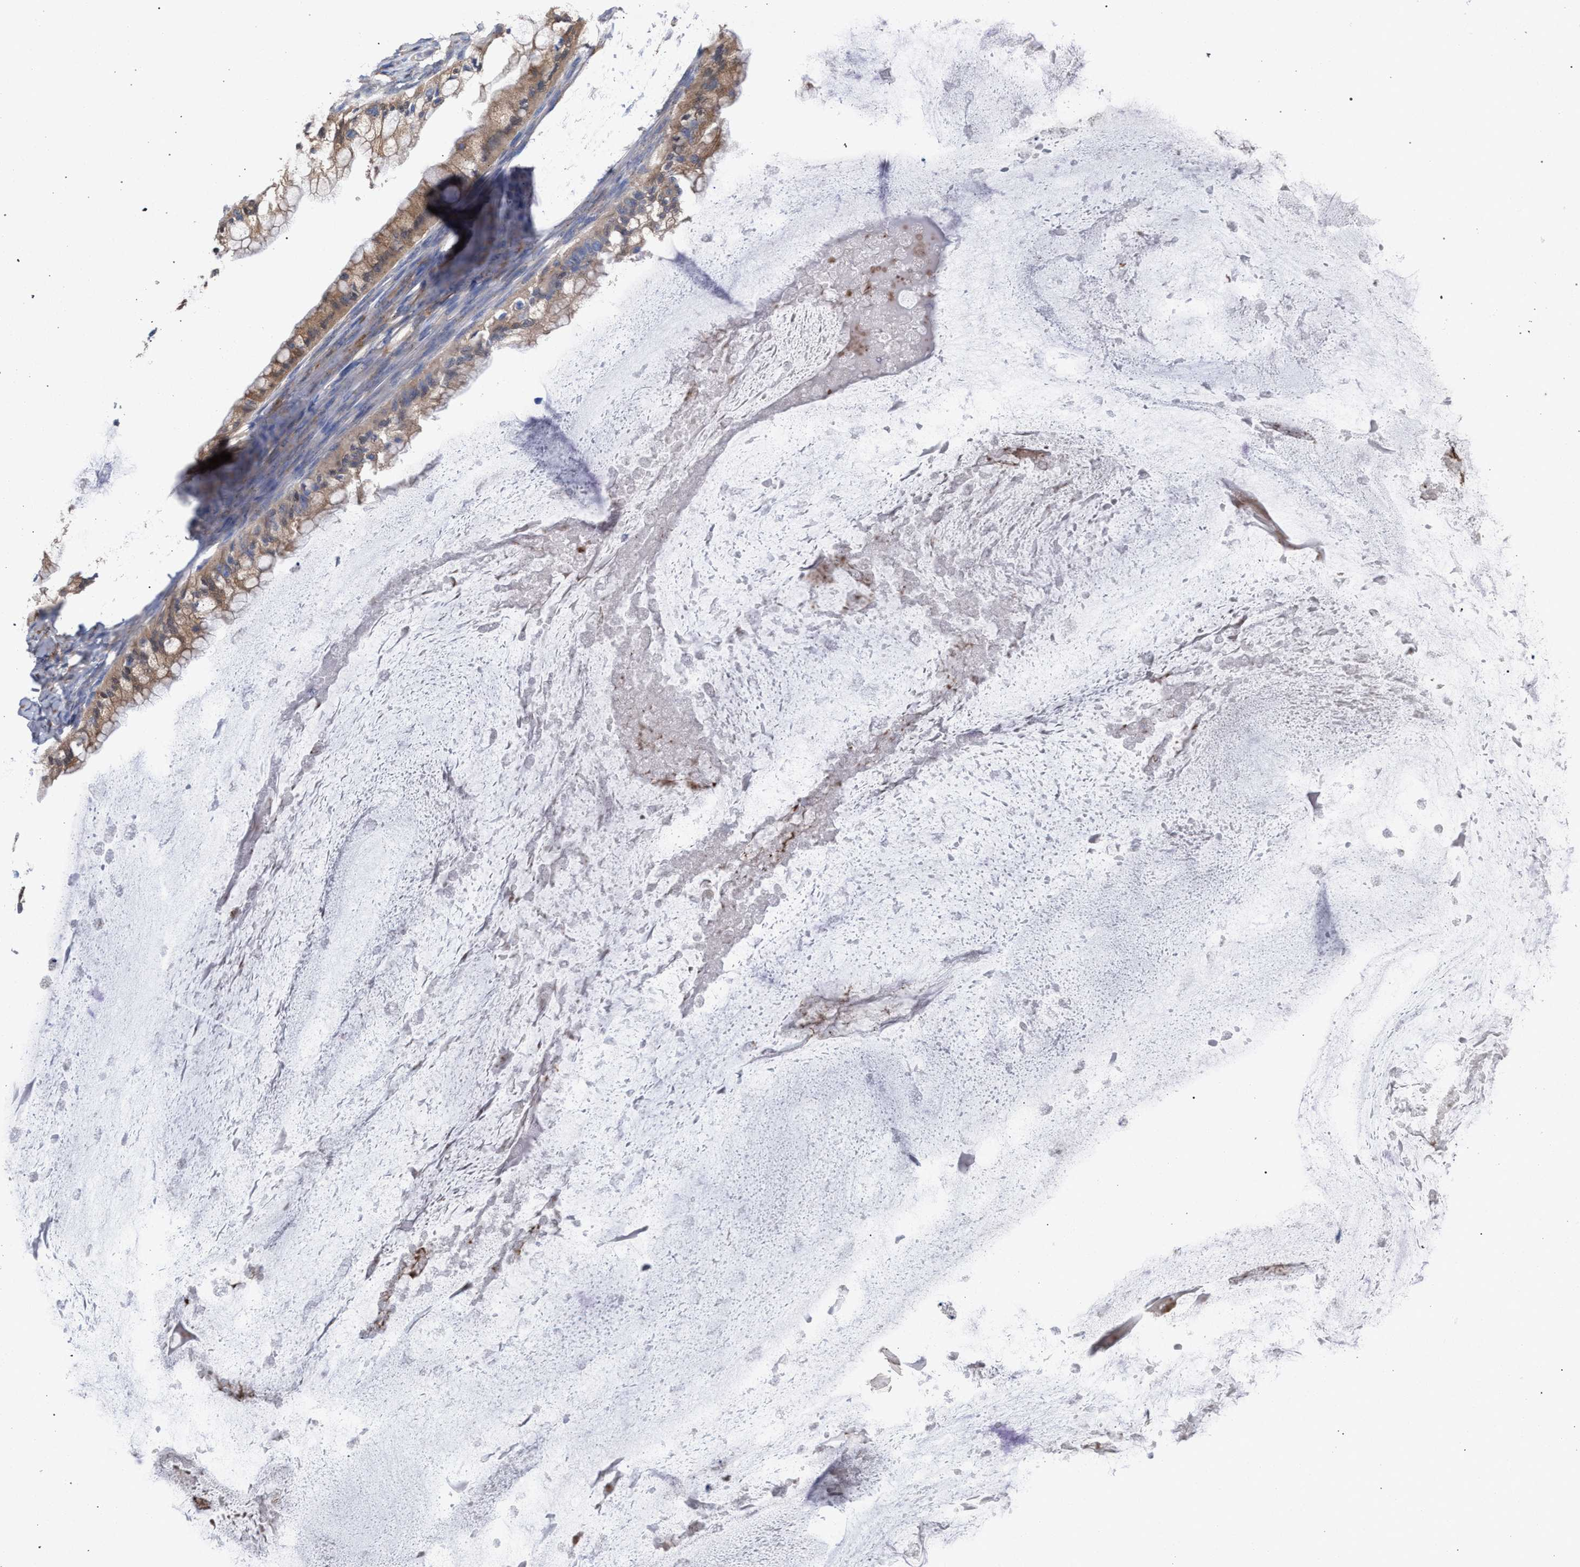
{"staining": {"intensity": "moderate", "quantity": ">75%", "location": "cytoplasmic/membranous"}, "tissue": "ovarian cancer", "cell_type": "Tumor cells", "image_type": "cancer", "snomed": [{"axis": "morphology", "description": "Cystadenocarcinoma, mucinous, NOS"}, {"axis": "topography", "description": "Ovary"}], "caption": "IHC staining of ovarian mucinous cystadenocarcinoma, which exhibits medium levels of moderate cytoplasmic/membranous staining in approximately >75% of tumor cells indicating moderate cytoplasmic/membranous protein expression. The staining was performed using DAB (3,3'-diaminobenzidine) (brown) for protein detection and nuclei were counterstained in hematoxylin (blue).", "gene": "GMPR", "patient": {"sex": "female", "age": 57}}